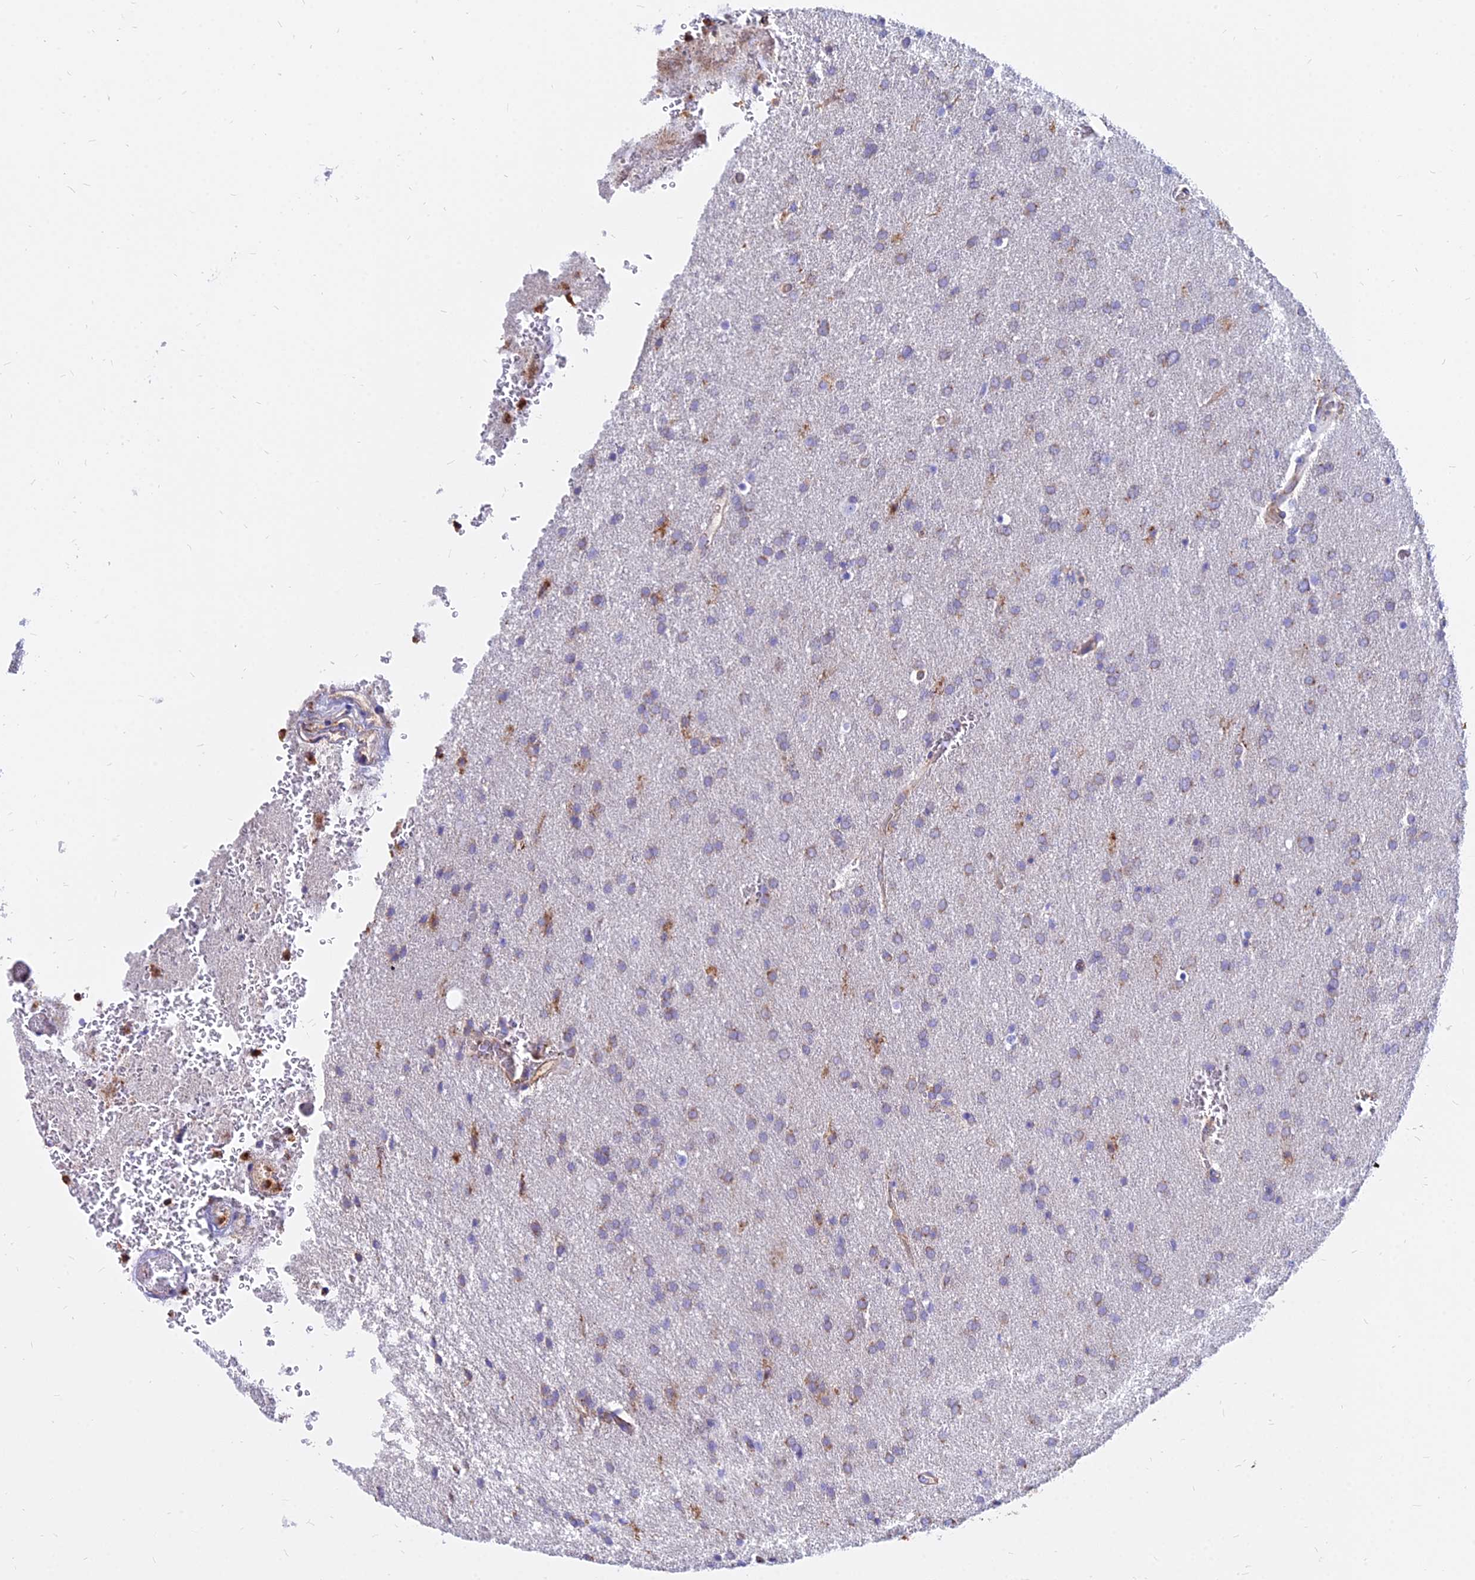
{"staining": {"intensity": "moderate", "quantity": "25%-75%", "location": "cytoplasmic/membranous"}, "tissue": "glioma", "cell_type": "Tumor cells", "image_type": "cancer", "snomed": [{"axis": "morphology", "description": "Glioma, malignant, Low grade"}, {"axis": "topography", "description": "Brain"}], "caption": "Immunohistochemistry staining of glioma, which demonstrates medium levels of moderate cytoplasmic/membranous staining in approximately 25%-75% of tumor cells indicating moderate cytoplasmic/membranous protein positivity. The staining was performed using DAB (3,3'-diaminobenzidine) (brown) for protein detection and nuclei were counterstained in hematoxylin (blue).", "gene": "AGTRAP", "patient": {"sex": "female", "age": 32}}